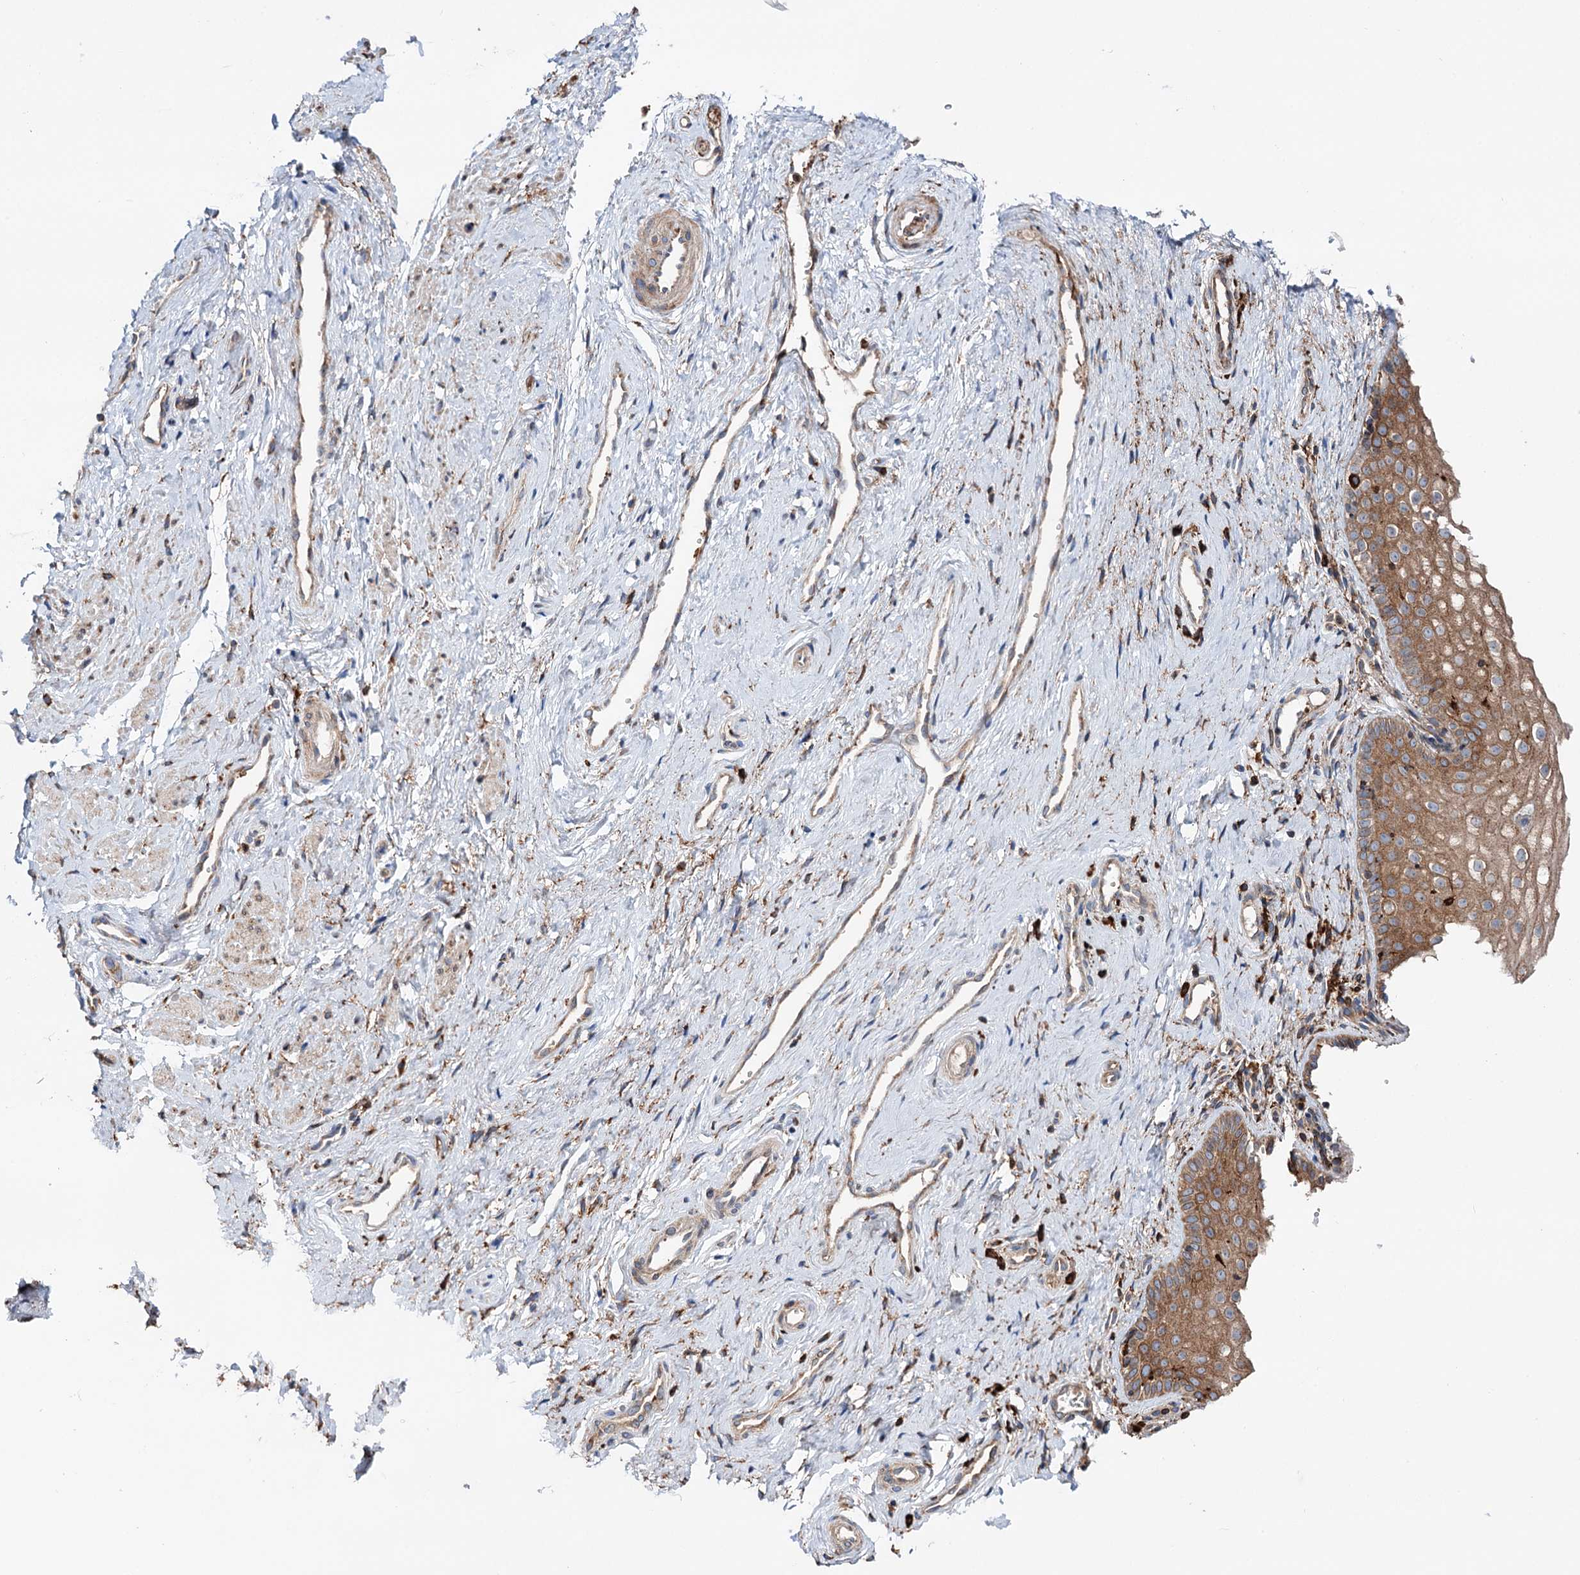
{"staining": {"intensity": "moderate", "quantity": ">75%", "location": "cytoplasmic/membranous"}, "tissue": "vagina", "cell_type": "Squamous epithelial cells", "image_type": "normal", "snomed": [{"axis": "morphology", "description": "Normal tissue, NOS"}, {"axis": "topography", "description": "Vagina"}], "caption": "Squamous epithelial cells demonstrate medium levels of moderate cytoplasmic/membranous expression in approximately >75% of cells in benign vagina. The protein is shown in brown color, while the nuclei are stained blue.", "gene": "ERP29", "patient": {"sex": "female", "age": 46}}